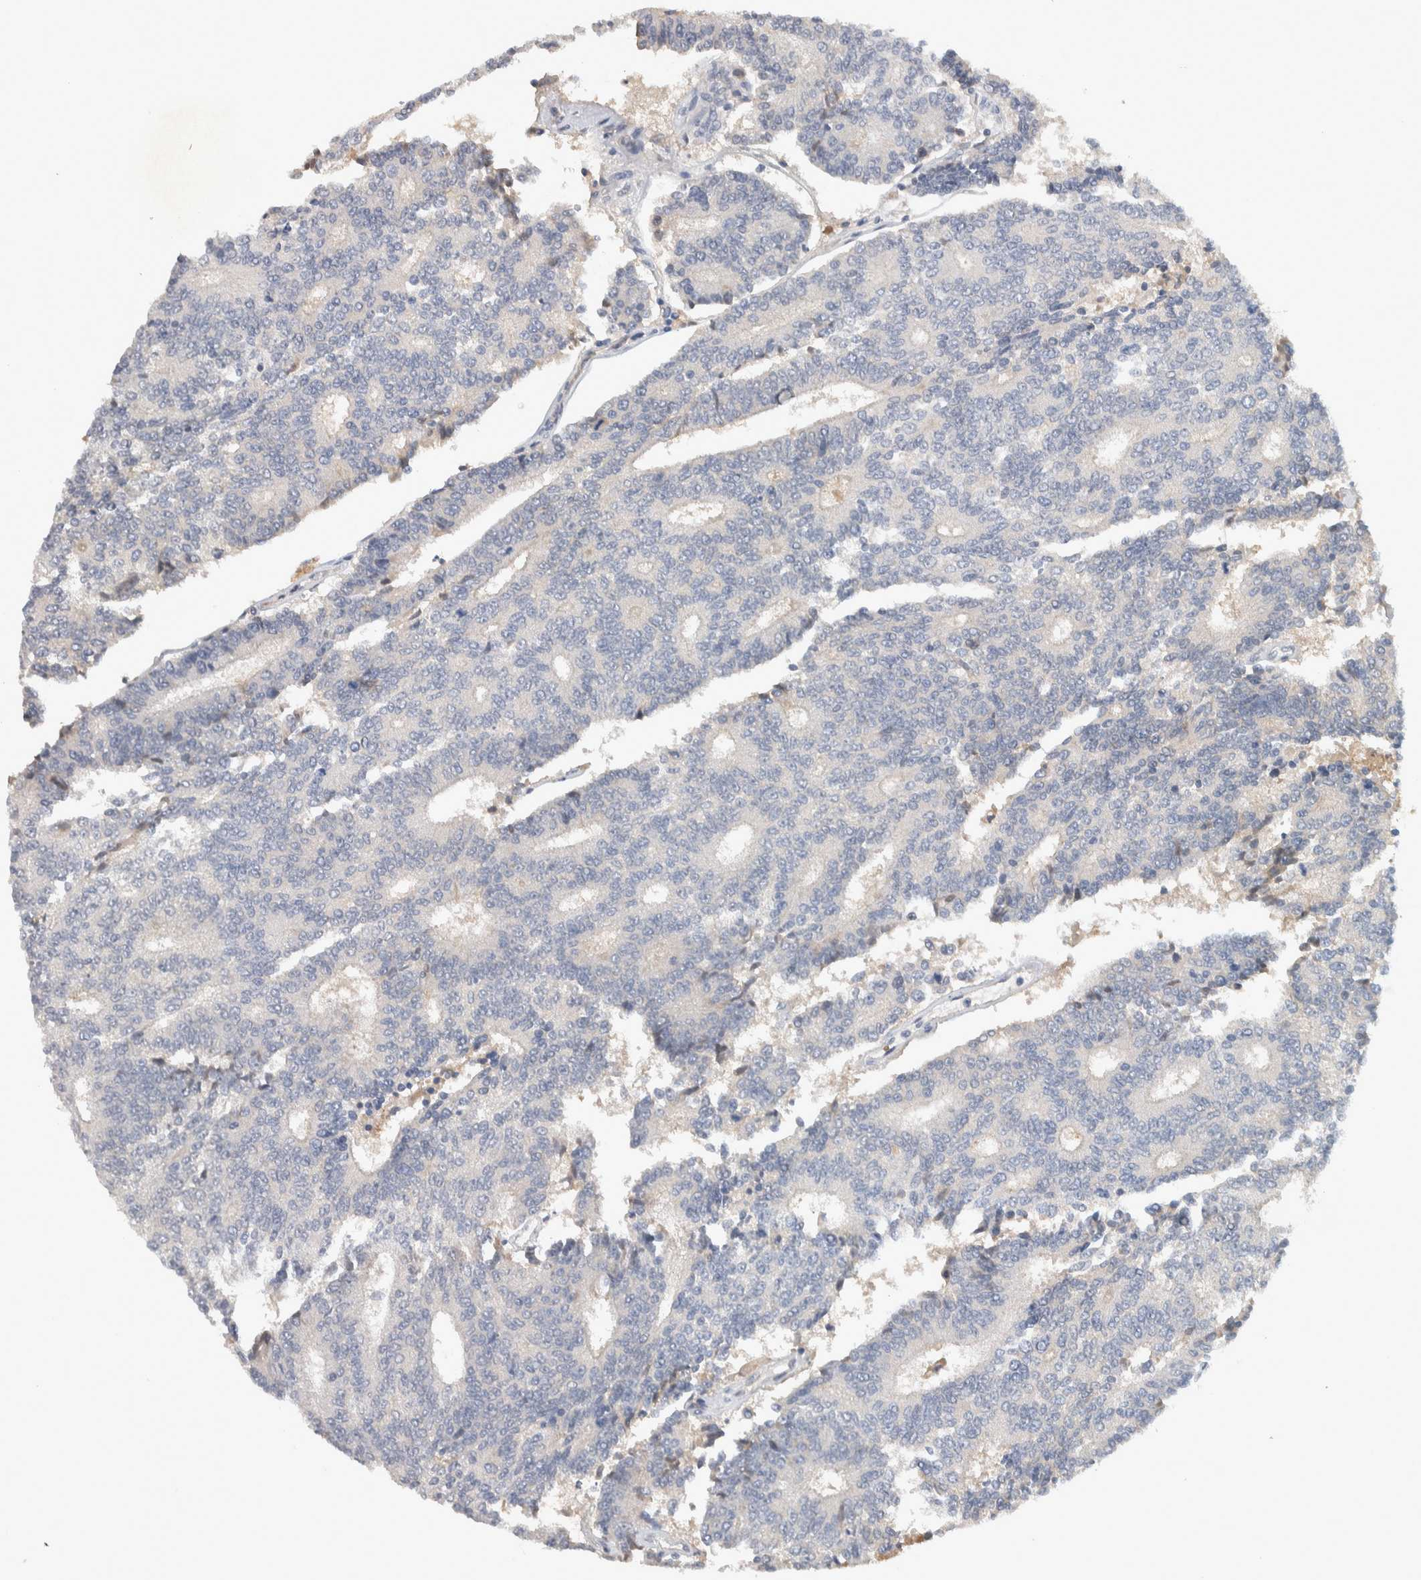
{"staining": {"intensity": "negative", "quantity": "none", "location": "none"}, "tissue": "prostate cancer", "cell_type": "Tumor cells", "image_type": "cancer", "snomed": [{"axis": "morphology", "description": "Normal tissue, NOS"}, {"axis": "morphology", "description": "Adenocarcinoma, High grade"}, {"axis": "topography", "description": "Prostate"}, {"axis": "topography", "description": "Seminal veicle"}], "caption": "The immunohistochemistry photomicrograph has no significant positivity in tumor cells of prostate cancer tissue. (Immunohistochemistry (ihc), brightfield microscopy, high magnification).", "gene": "DEPTOR", "patient": {"sex": "male", "age": 55}}